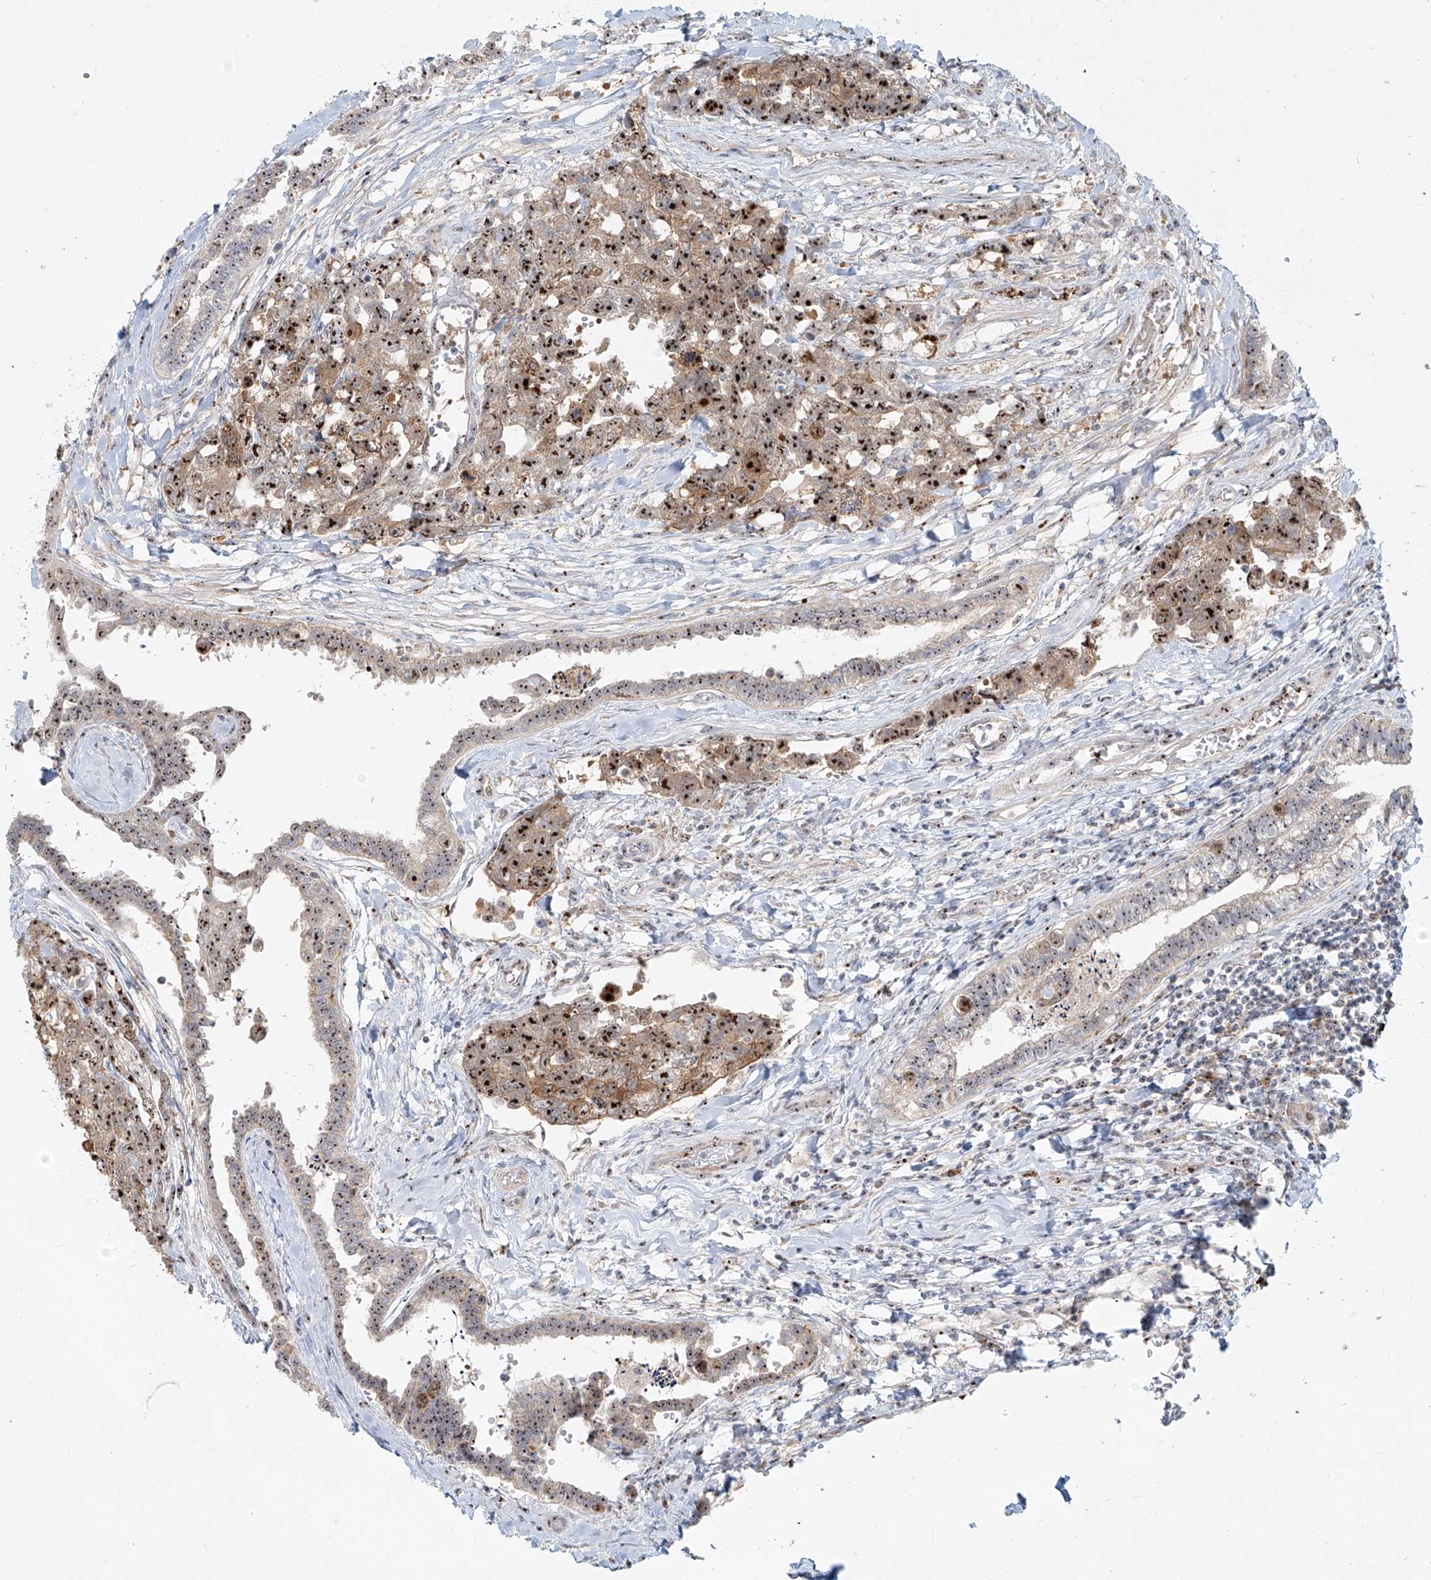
{"staining": {"intensity": "strong", "quantity": ">75%", "location": "cytoplasmic/membranous,nuclear"}, "tissue": "testis cancer", "cell_type": "Tumor cells", "image_type": "cancer", "snomed": [{"axis": "morphology", "description": "Carcinoma, Embryonal, NOS"}, {"axis": "topography", "description": "Testis"}], "caption": "Tumor cells reveal high levels of strong cytoplasmic/membranous and nuclear positivity in about >75% of cells in human testis cancer (embryonal carcinoma).", "gene": "BYSL", "patient": {"sex": "male", "age": 31}}